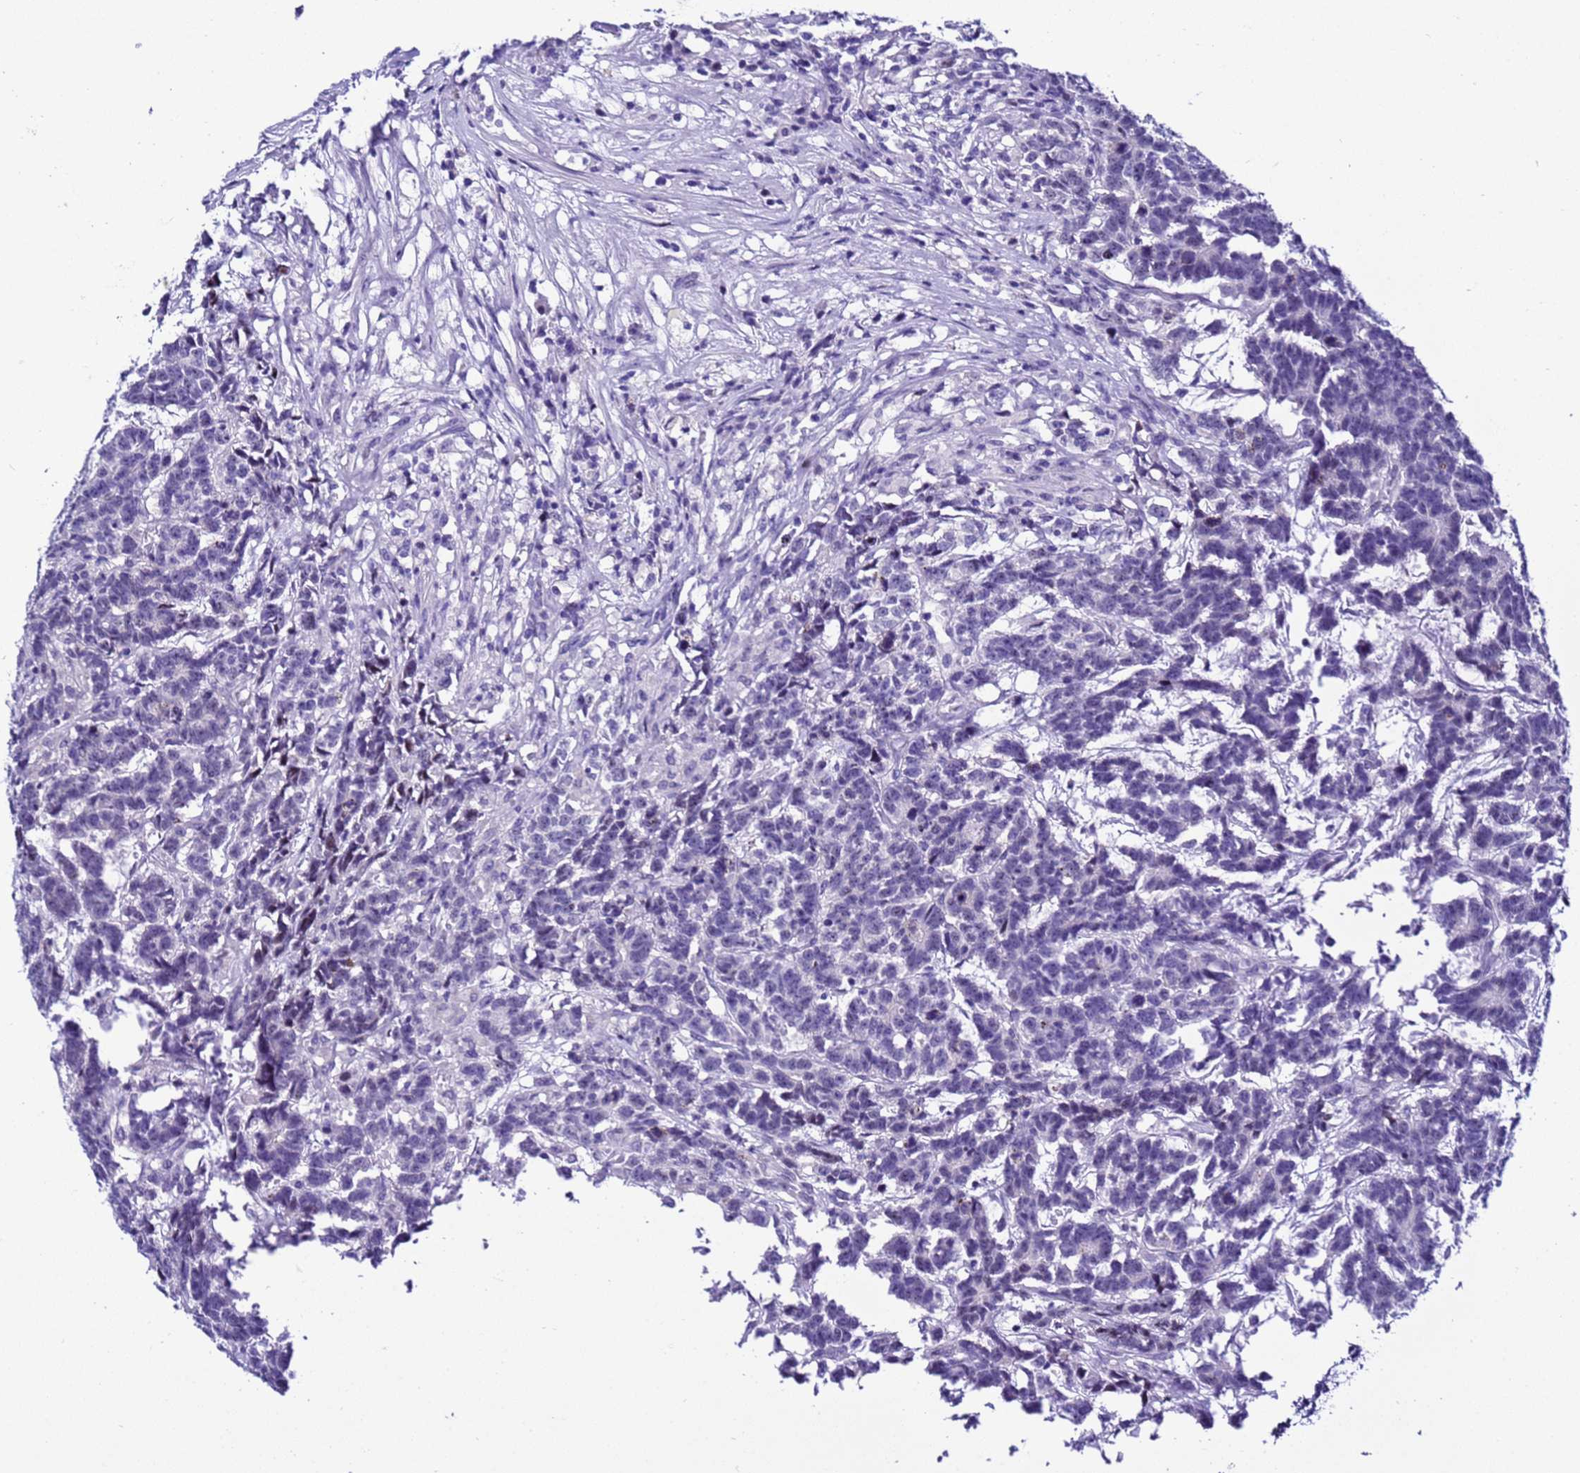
{"staining": {"intensity": "negative", "quantity": "none", "location": "none"}, "tissue": "testis cancer", "cell_type": "Tumor cells", "image_type": "cancer", "snomed": [{"axis": "morphology", "description": "Carcinoma, Embryonal, NOS"}, {"axis": "topography", "description": "Testis"}], "caption": "The immunohistochemistry histopathology image has no significant staining in tumor cells of embryonal carcinoma (testis) tissue. (Immunohistochemistry, brightfield microscopy, high magnification).", "gene": "ZNF417", "patient": {"sex": "male", "age": 26}}